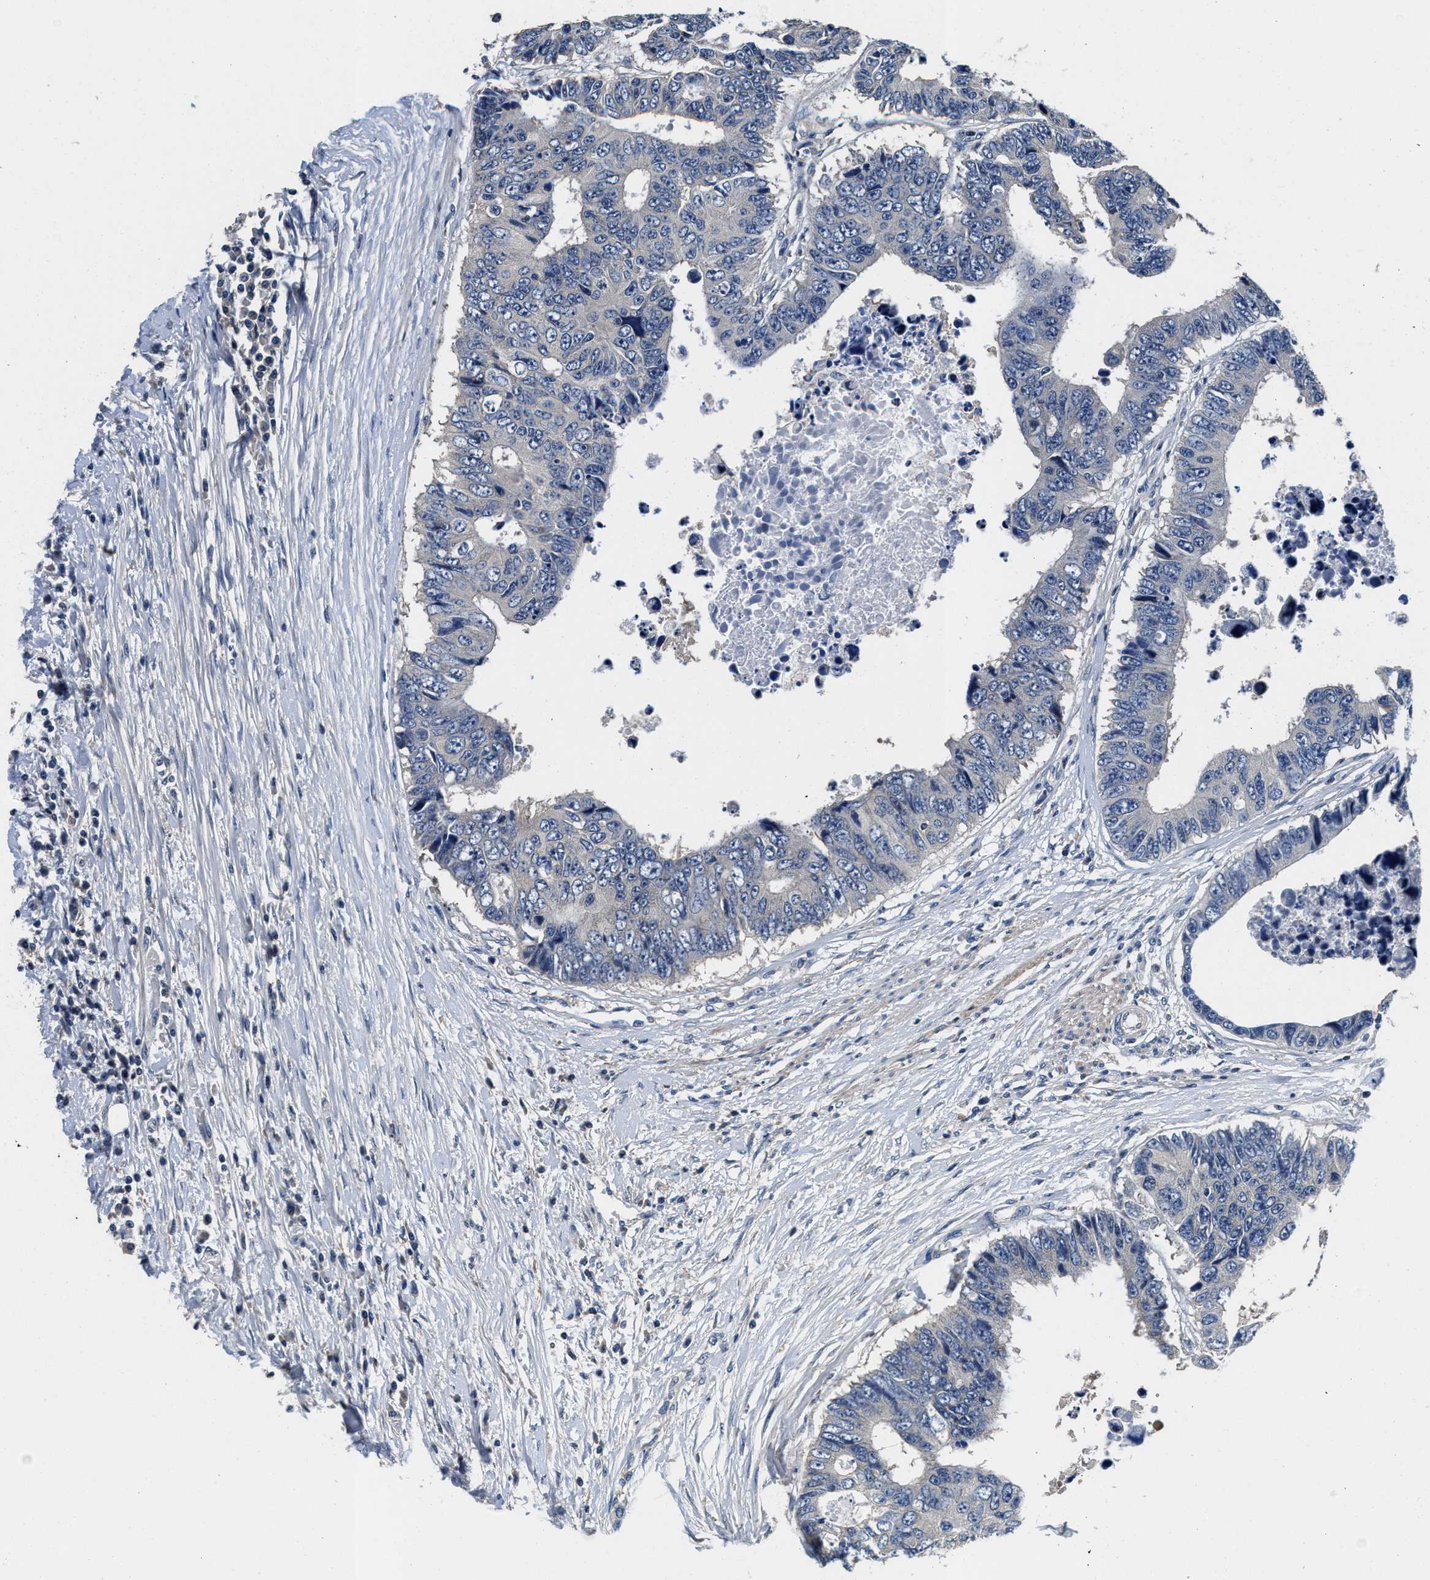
{"staining": {"intensity": "negative", "quantity": "none", "location": "none"}, "tissue": "colorectal cancer", "cell_type": "Tumor cells", "image_type": "cancer", "snomed": [{"axis": "morphology", "description": "Adenocarcinoma, NOS"}, {"axis": "topography", "description": "Rectum"}], "caption": "A photomicrograph of human colorectal cancer is negative for staining in tumor cells.", "gene": "ANKIB1", "patient": {"sex": "male", "age": 84}}